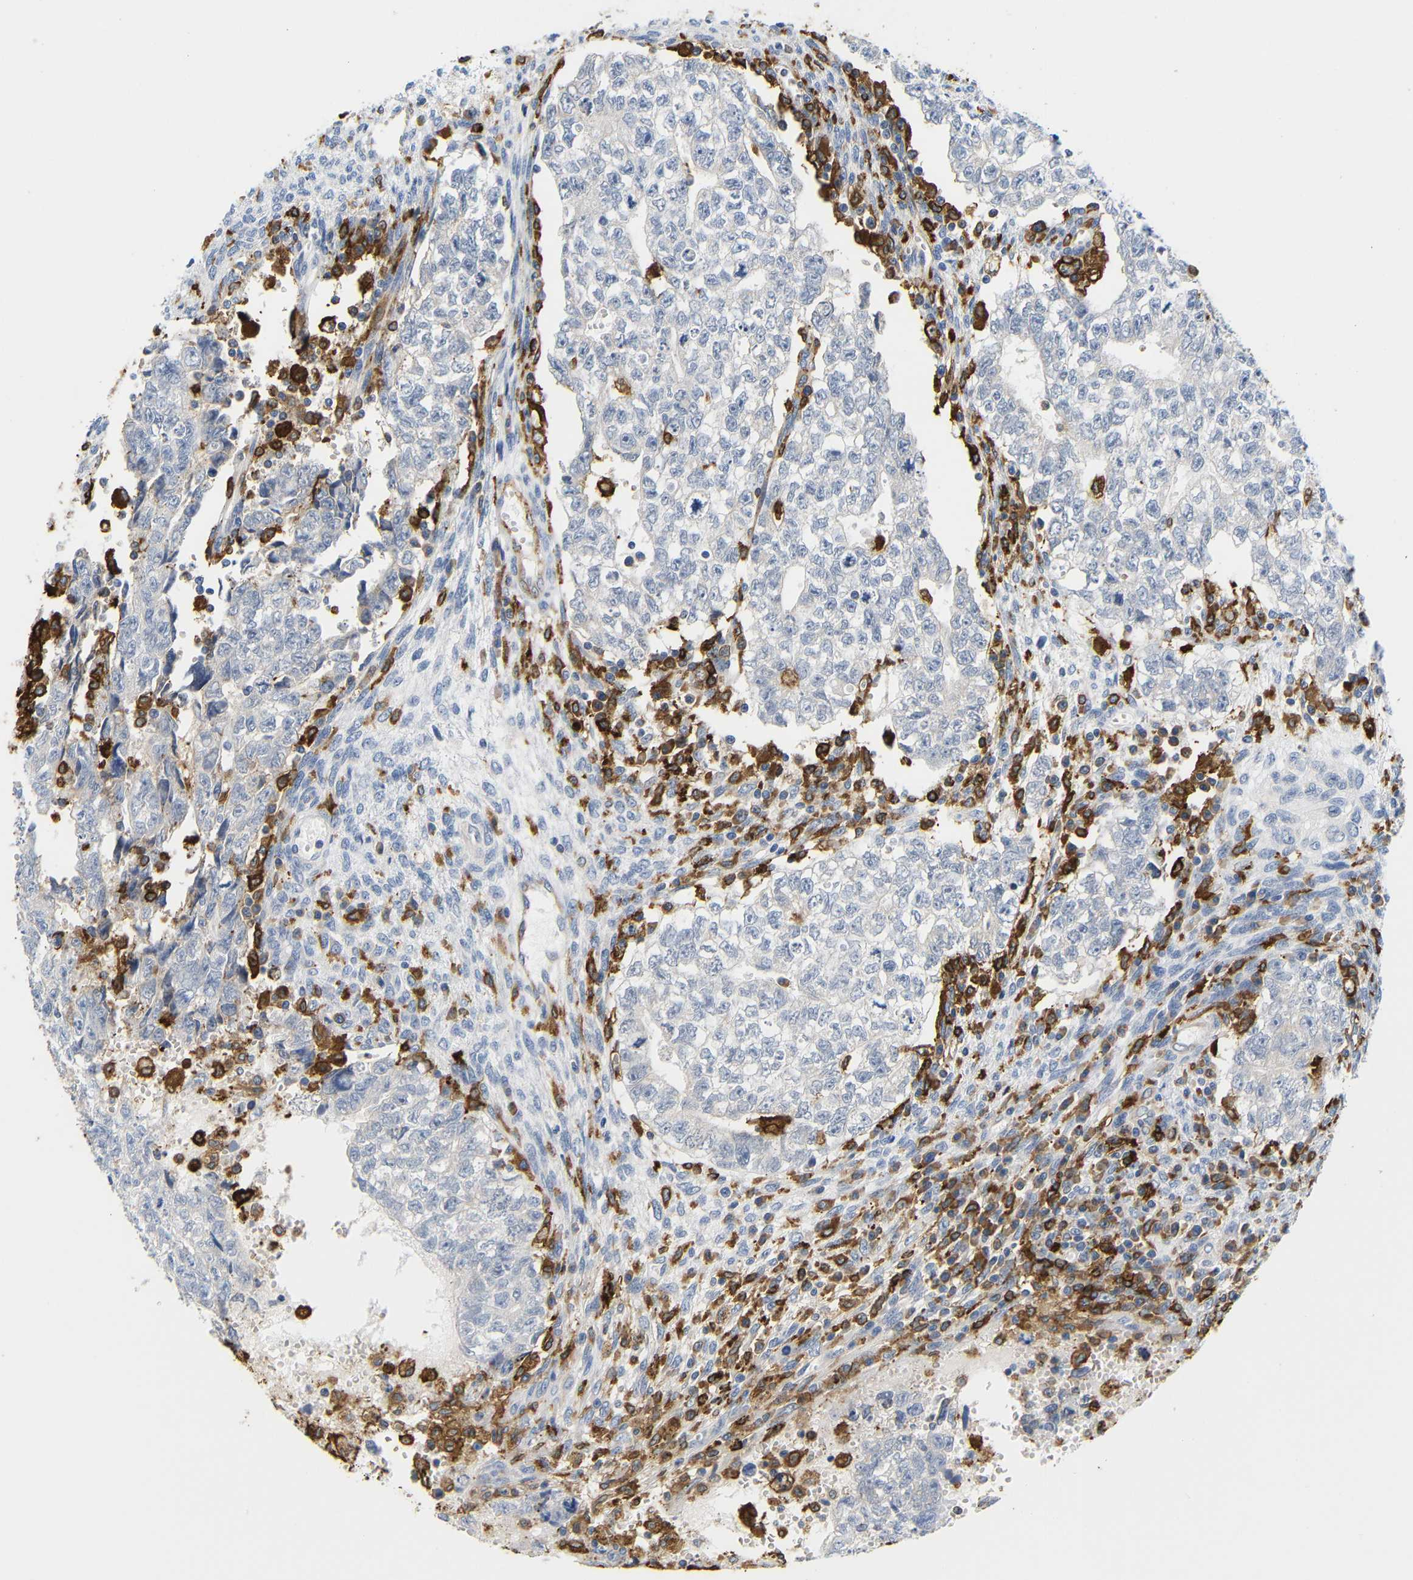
{"staining": {"intensity": "negative", "quantity": "none", "location": "none"}, "tissue": "testis cancer", "cell_type": "Tumor cells", "image_type": "cancer", "snomed": [{"axis": "morphology", "description": "Seminoma, NOS"}, {"axis": "morphology", "description": "Carcinoma, Embryonal, NOS"}, {"axis": "topography", "description": "Testis"}], "caption": "Photomicrograph shows no protein staining in tumor cells of testis seminoma tissue. (Stains: DAB (3,3'-diaminobenzidine) IHC with hematoxylin counter stain, Microscopy: brightfield microscopy at high magnification).", "gene": "HLA-DQB1", "patient": {"sex": "male", "age": 38}}